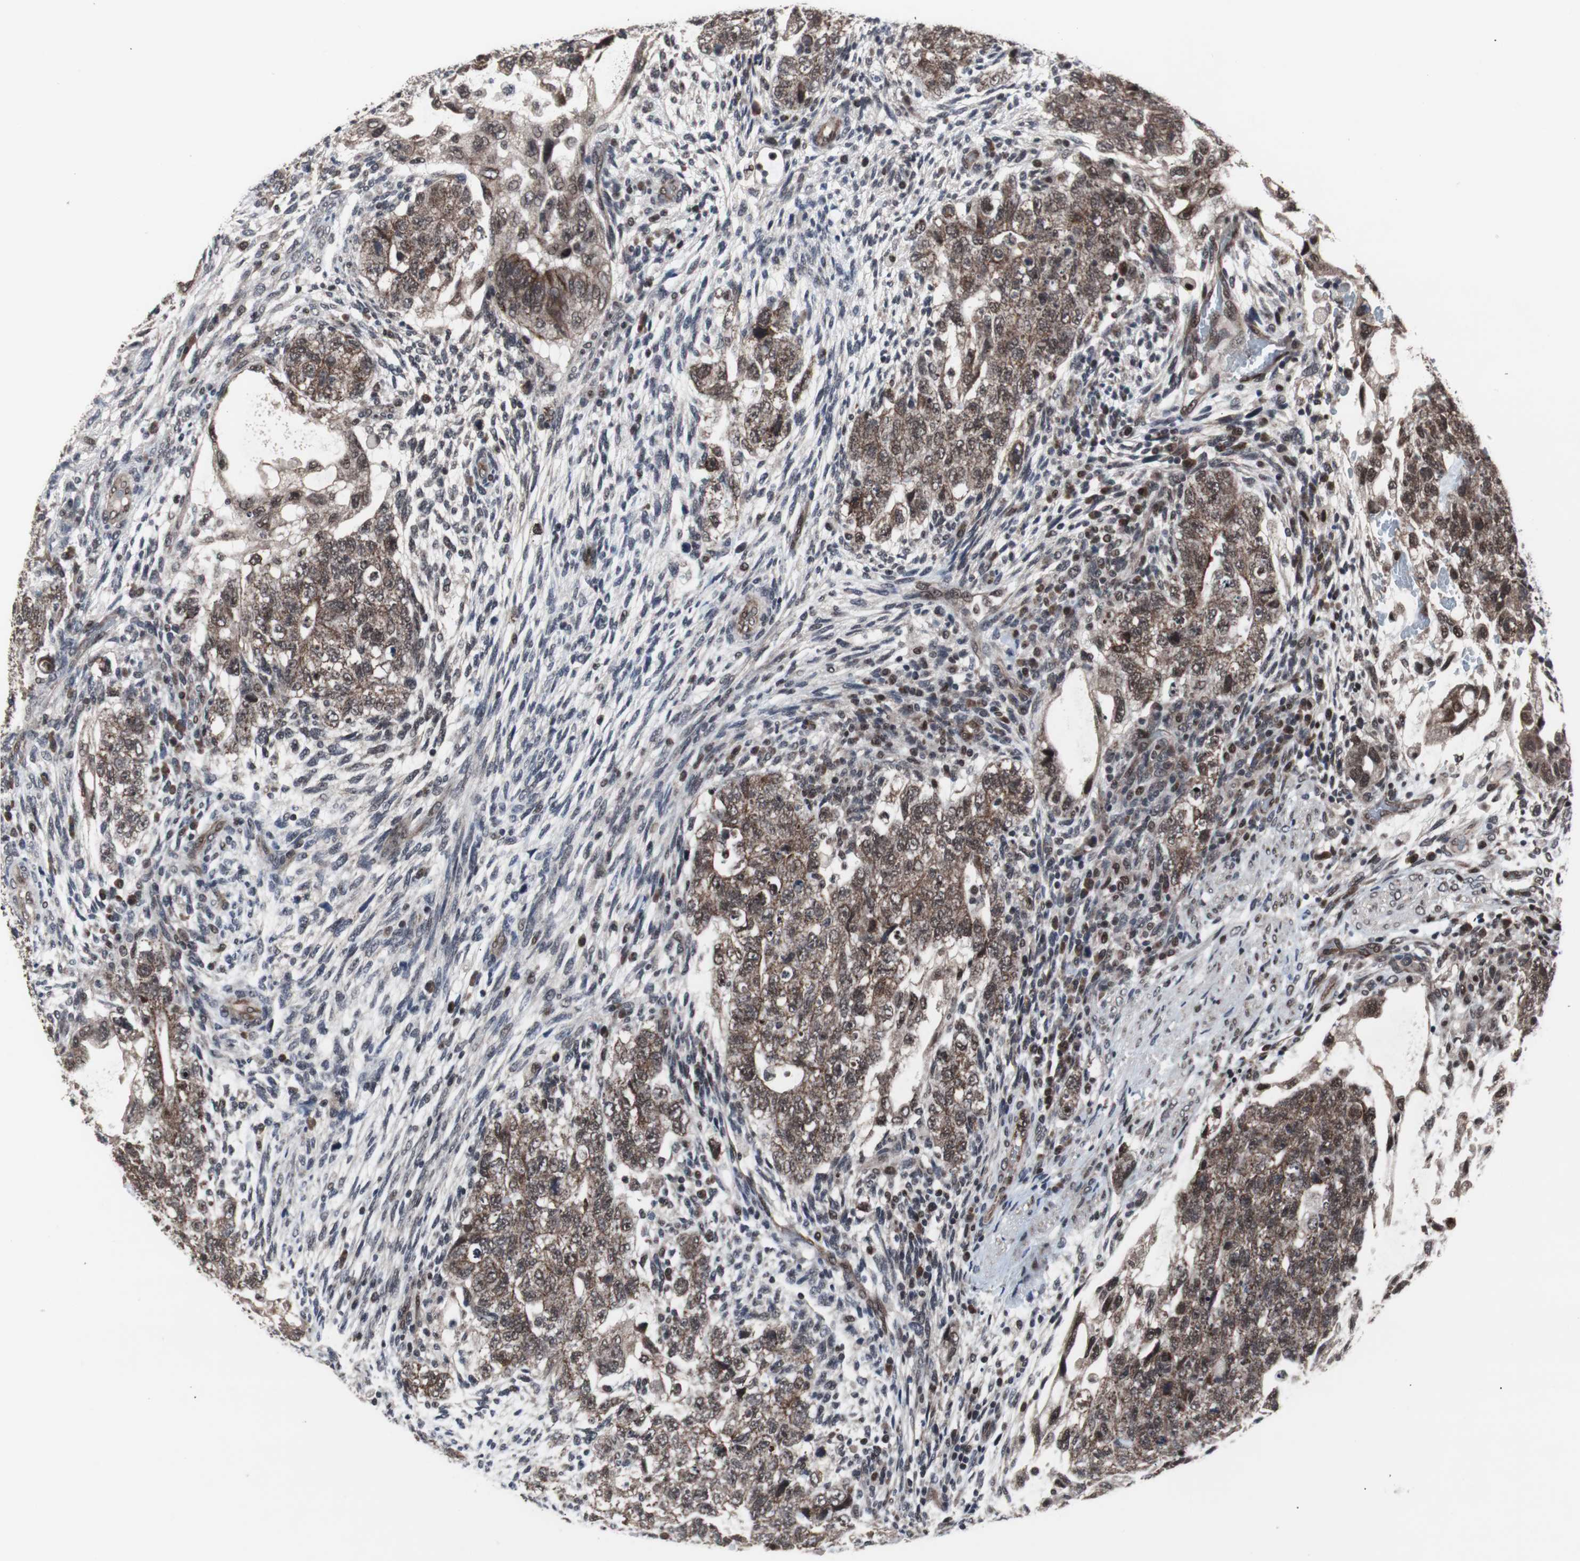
{"staining": {"intensity": "moderate", "quantity": ">75%", "location": "cytoplasmic/membranous,nuclear"}, "tissue": "testis cancer", "cell_type": "Tumor cells", "image_type": "cancer", "snomed": [{"axis": "morphology", "description": "Normal tissue, NOS"}, {"axis": "morphology", "description": "Carcinoma, Embryonal, NOS"}, {"axis": "topography", "description": "Testis"}], "caption": "Protein expression analysis of embryonal carcinoma (testis) displays moderate cytoplasmic/membranous and nuclear positivity in about >75% of tumor cells.", "gene": "GTF2F2", "patient": {"sex": "male", "age": 36}}